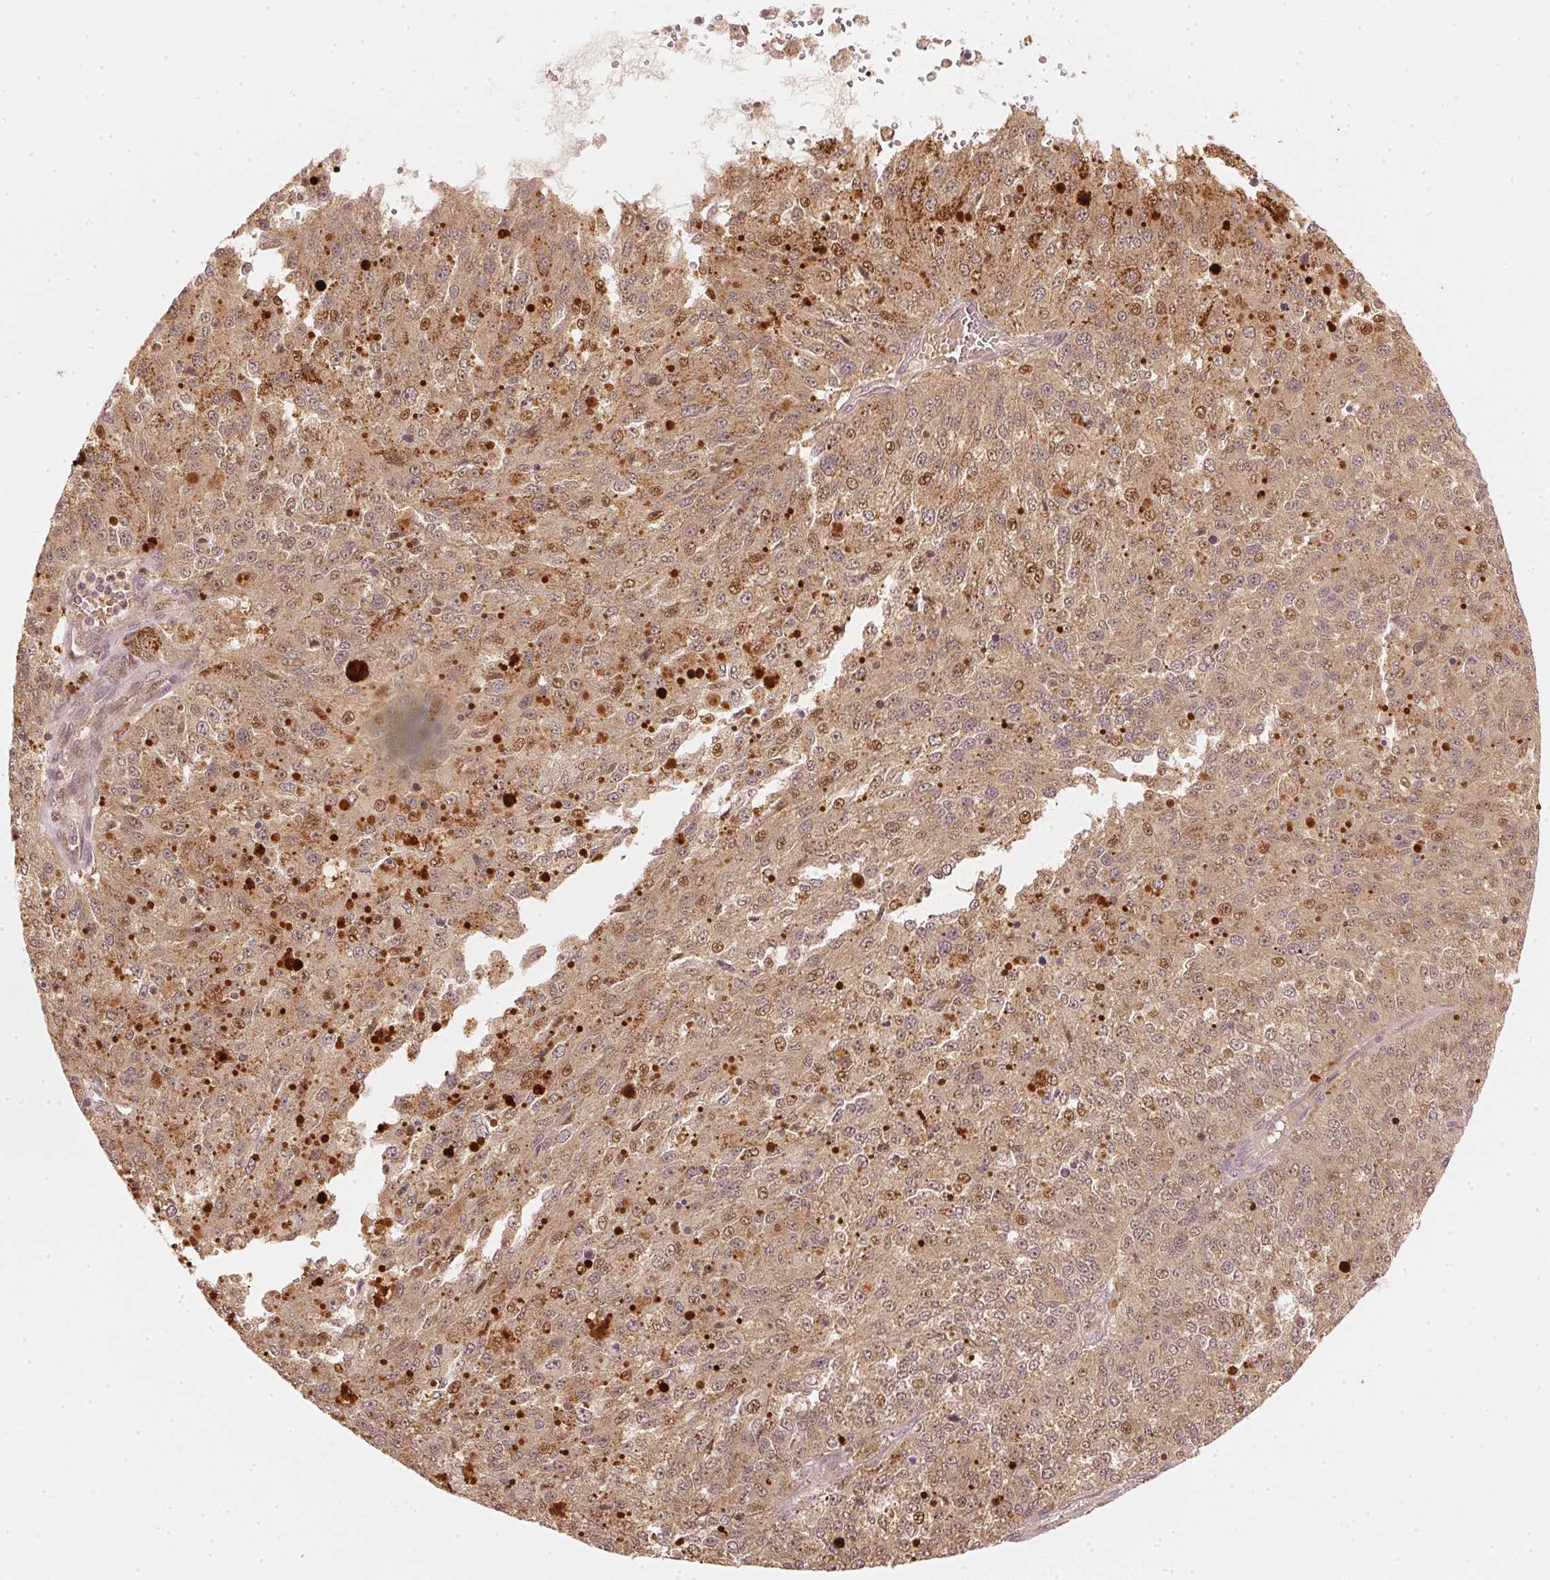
{"staining": {"intensity": "moderate", "quantity": ">75%", "location": "cytoplasmic/membranous,nuclear"}, "tissue": "melanoma", "cell_type": "Tumor cells", "image_type": "cancer", "snomed": [{"axis": "morphology", "description": "Malignant melanoma, Metastatic site"}, {"axis": "topography", "description": "Lymph node"}], "caption": "This micrograph demonstrates malignant melanoma (metastatic site) stained with immunohistochemistry (IHC) to label a protein in brown. The cytoplasmic/membranous and nuclear of tumor cells show moderate positivity for the protein. Nuclei are counter-stained blue.", "gene": "UBE2L3", "patient": {"sex": "female", "age": 64}}